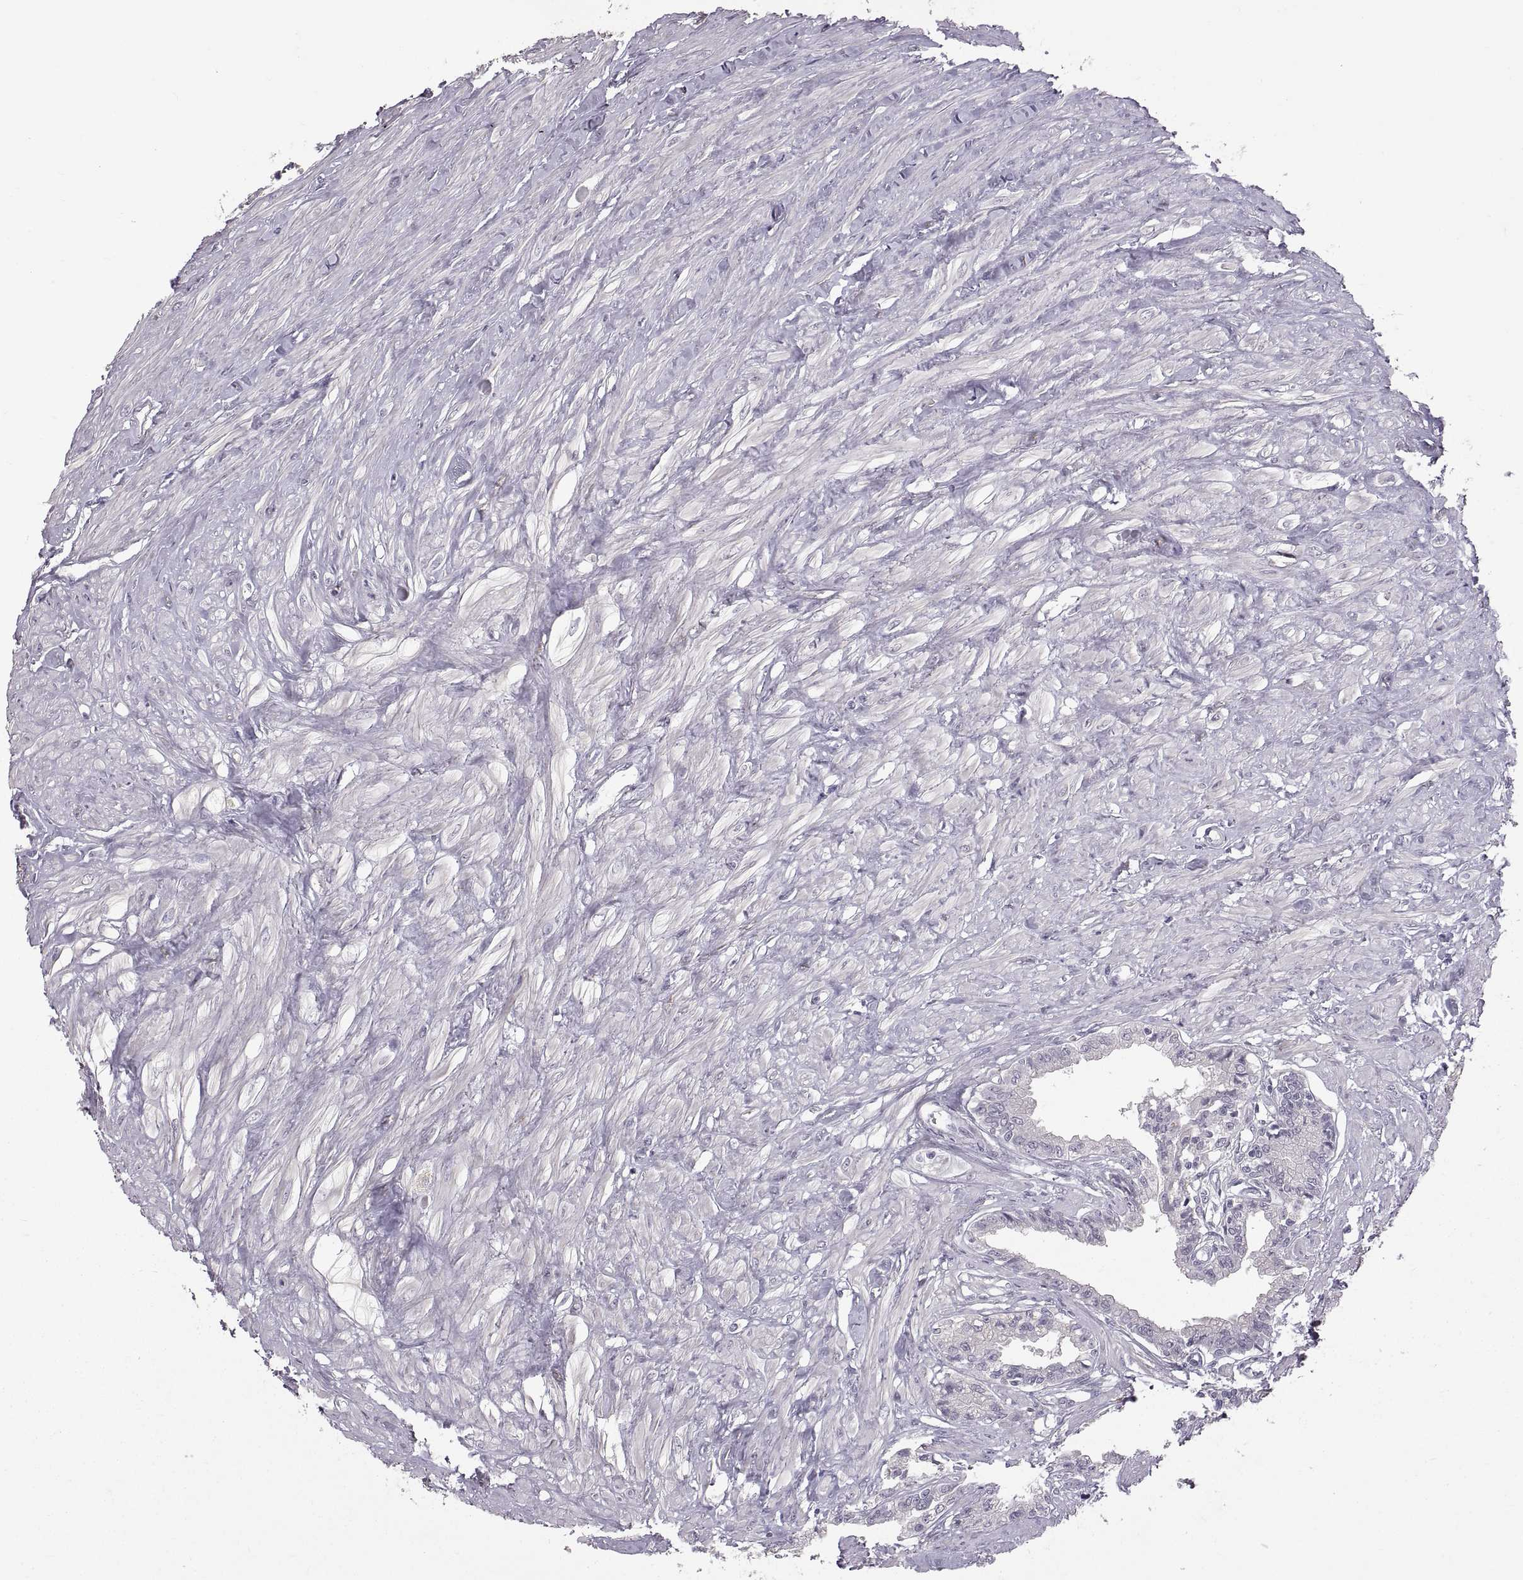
{"staining": {"intensity": "negative", "quantity": "none", "location": "none"}, "tissue": "seminal vesicle", "cell_type": "Glandular cells", "image_type": "normal", "snomed": [{"axis": "morphology", "description": "Normal tissue, NOS"}, {"axis": "morphology", "description": "Urothelial carcinoma, NOS"}, {"axis": "topography", "description": "Urinary bladder"}, {"axis": "topography", "description": "Seminal veicle"}], "caption": "Seminal vesicle stained for a protein using immunohistochemistry (IHC) shows no positivity glandular cells.", "gene": "CDH2", "patient": {"sex": "male", "age": 76}}